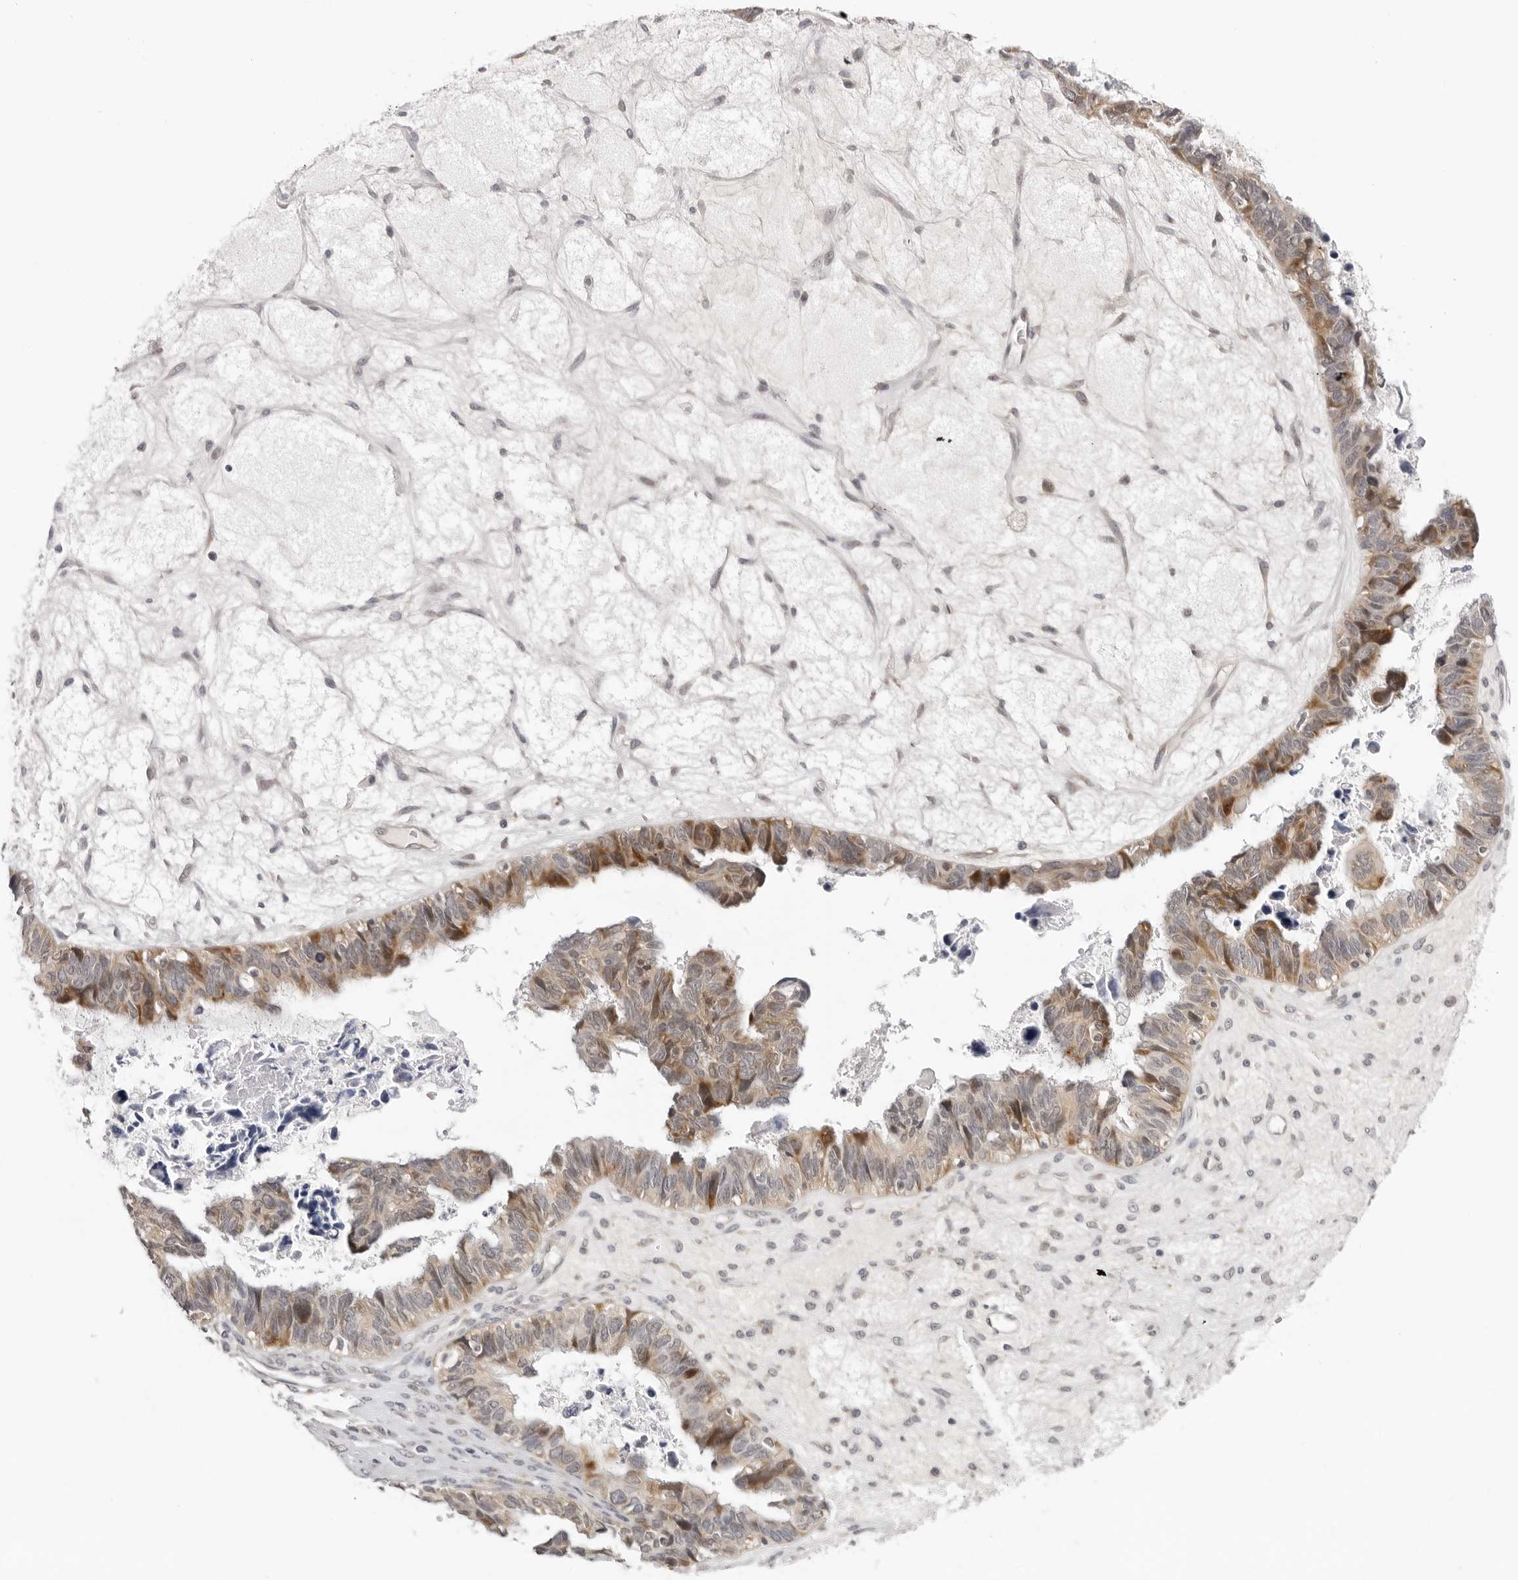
{"staining": {"intensity": "moderate", "quantity": "25%-75%", "location": "cytoplasmic/membranous"}, "tissue": "ovarian cancer", "cell_type": "Tumor cells", "image_type": "cancer", "snomed": [{"axis": "morphology", "description": "Cystadenocarcinoma, serous, NOS"}, {"axis": "topography", "description": "Ovary"}], "caption": "Ovarian cancer stained with IHC shows moderate cytoplasmic/membranous positivity in approximately 25%-75% of tumor cells.", "gene": "PRUNE1", "patient": {"sex": "female", "age": 79}}